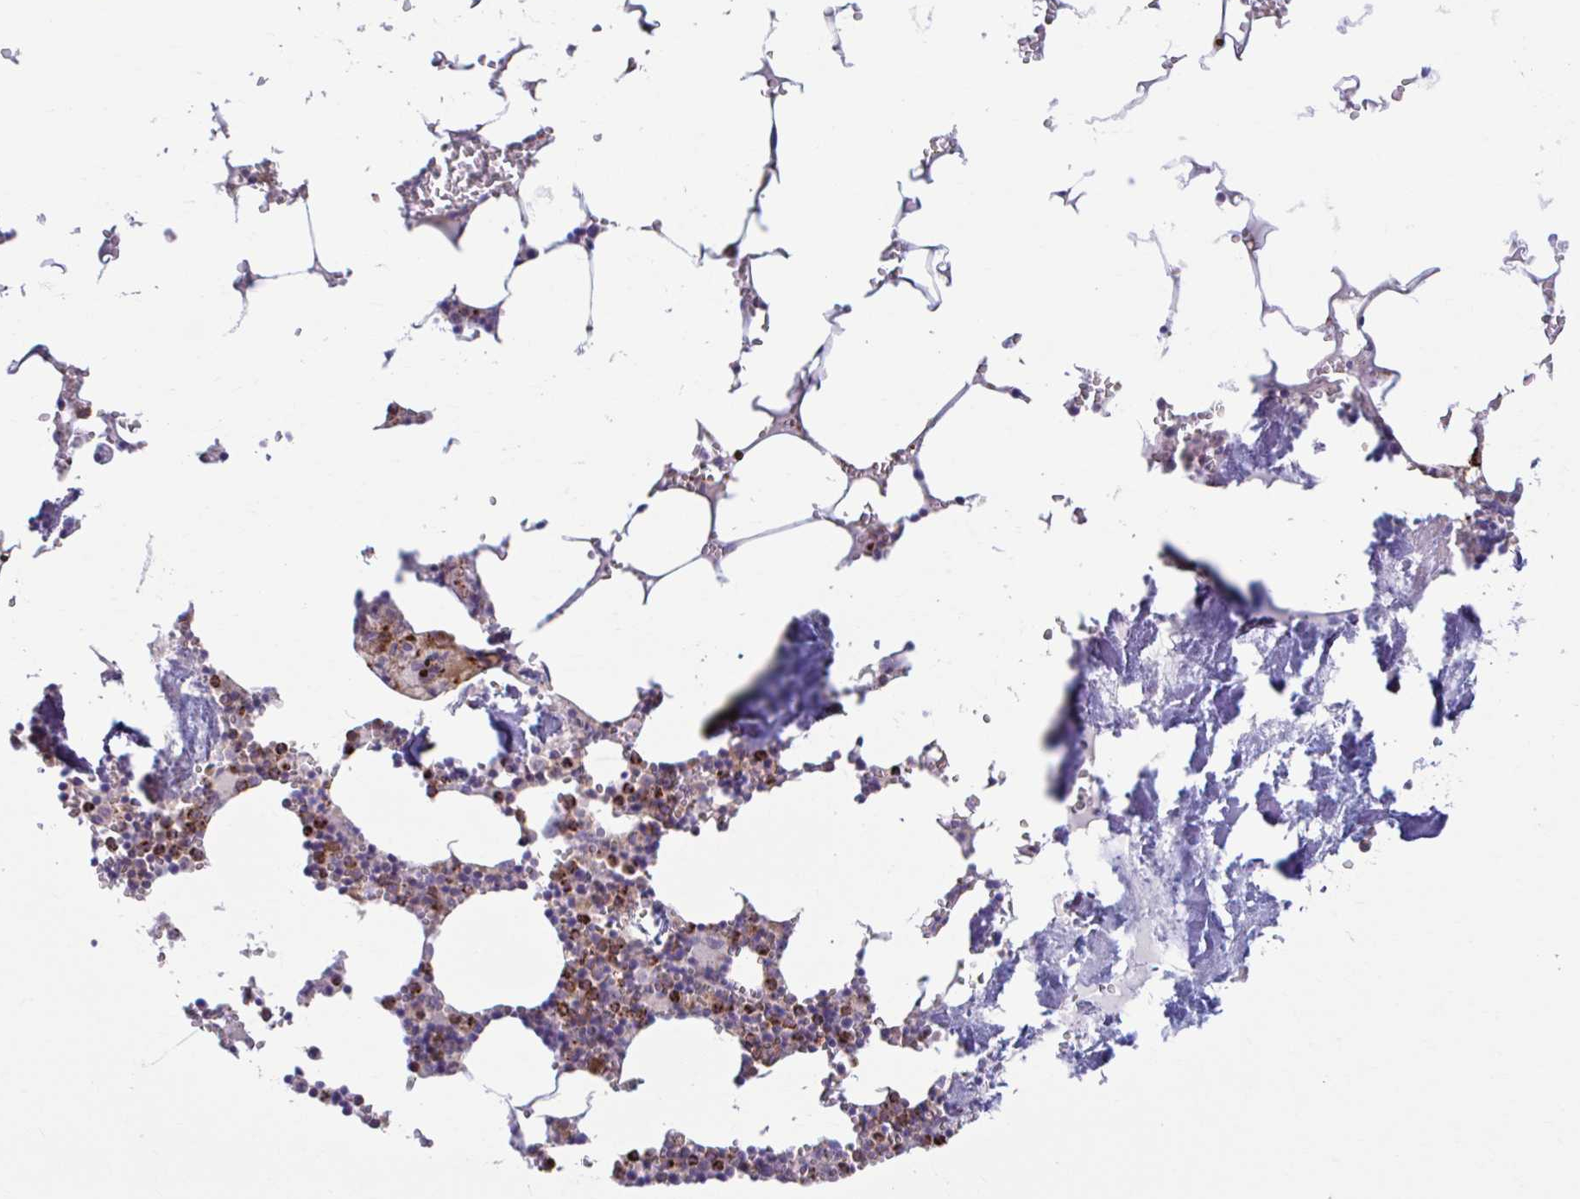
{"staining": {"intensity": "moderate", "quantity": "<25%", "location": "cytoplasmic/membranous"}, "tissue": "bone marrow", "cell_type": "Hematopoietic cells", "image_type": "normal", "snomed": [{"axis": "morphology", "description": "Normal tissue, NOS"}, {"axis": "topography", "description": "Bone marrow"}], "caption": "A low amount of moderate cytoplasmic/membranous expression is appreciated in about <25% of hematopoietic cells in normal bone marrow.", "gene": "ADAT3", "patient": {"sex": "male", "age": 54}}